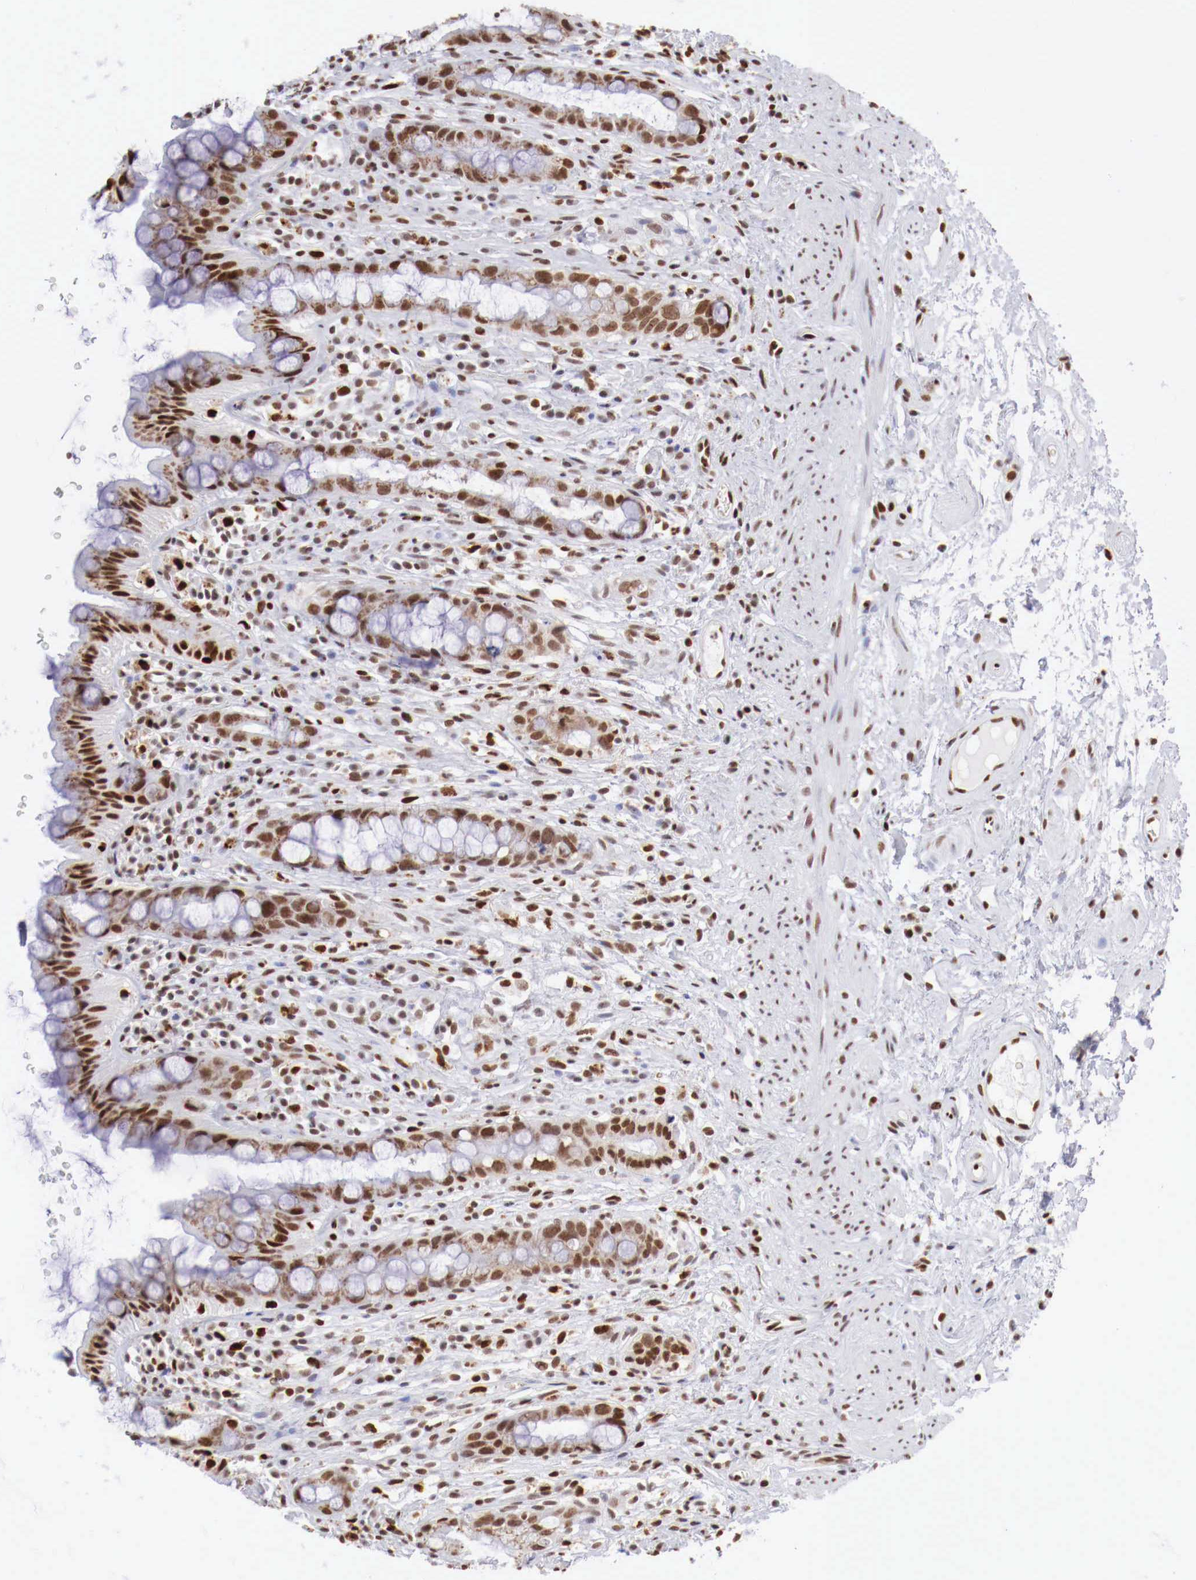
{"staining": {"intensity": "strong", "quantity": ">75%", "location": "nuclear"}, "tissue": "rectum", "cell_type": "Glandular cells", "image_type": "normal", "snomed": [{"axis": "morphology", "description": "Normal tissue, NOS"}, {"axis": "topography", "description": "Rectum"}], "caption": "Immunohistochemistry (IHC) of normal human rectum displays high levels of strong nuclear staining in about >75% of glandular cells. (DAB (3,3'-diaminobenzidine) IHC with brightfield microscopy, high magnification).", "gene": "MAX", "patient": {"sex": "female", "age": 60}}